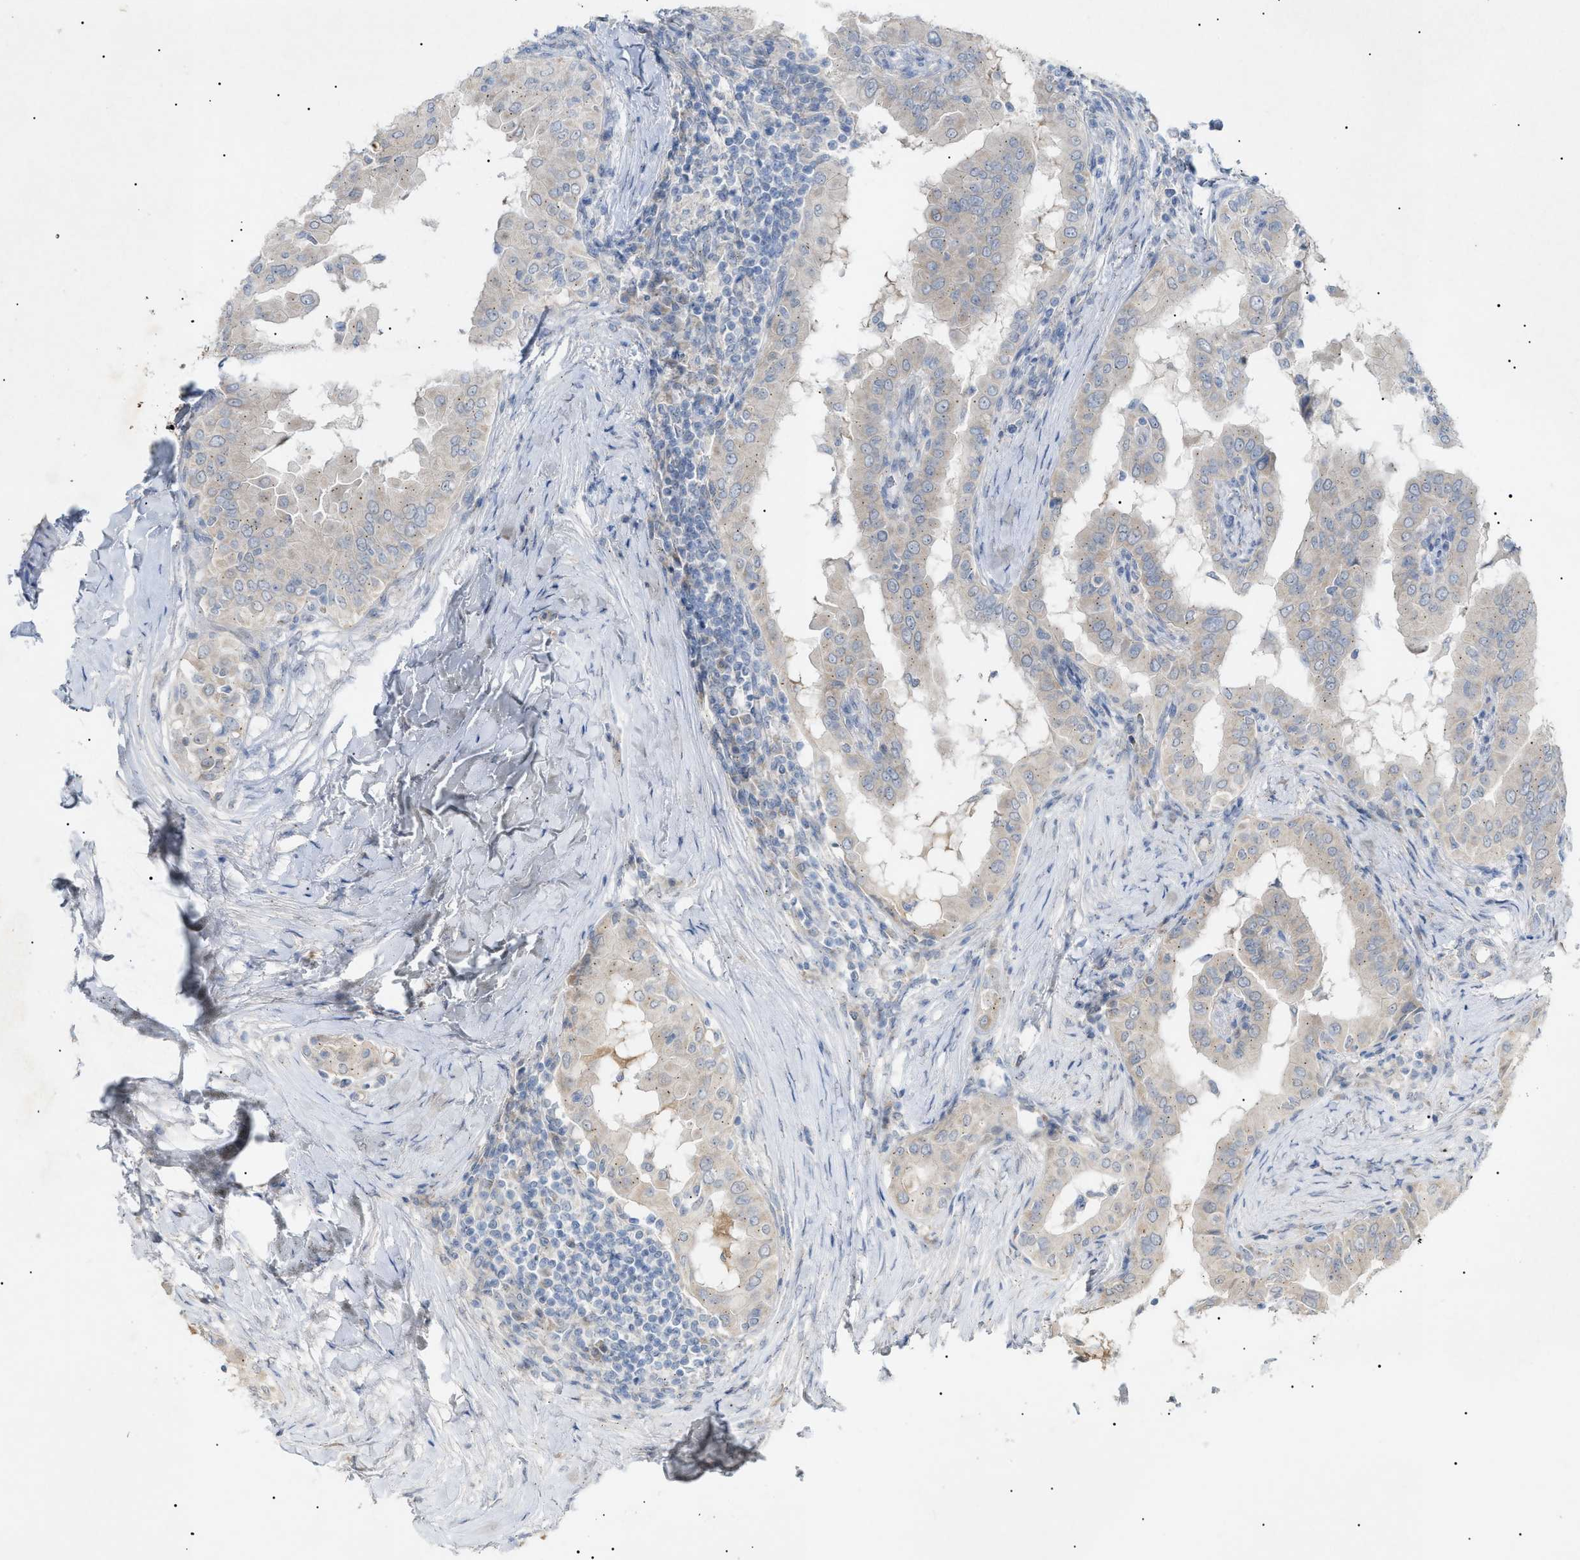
{"staining": {"intensity": "negative", "quantity": "none", "location": "none"}, "tissue": "thyroid cancer", "cell_type": "Tumor cells", "image_type": "cancer", "snomed": [{"axis": "morphology", "description": "Papillary adenocarcinoma, NOS"}, {"axis": "topography", "description": "Thyroid gland"}], "caption": "Thyroid cancer (papillary adenocarcinoma) stained for a protein using immunohistochemistry (IHC) shows no staining tumor cells.", "gene": "SLC25A31", "patient": {"sex": "male", "age": 33}}